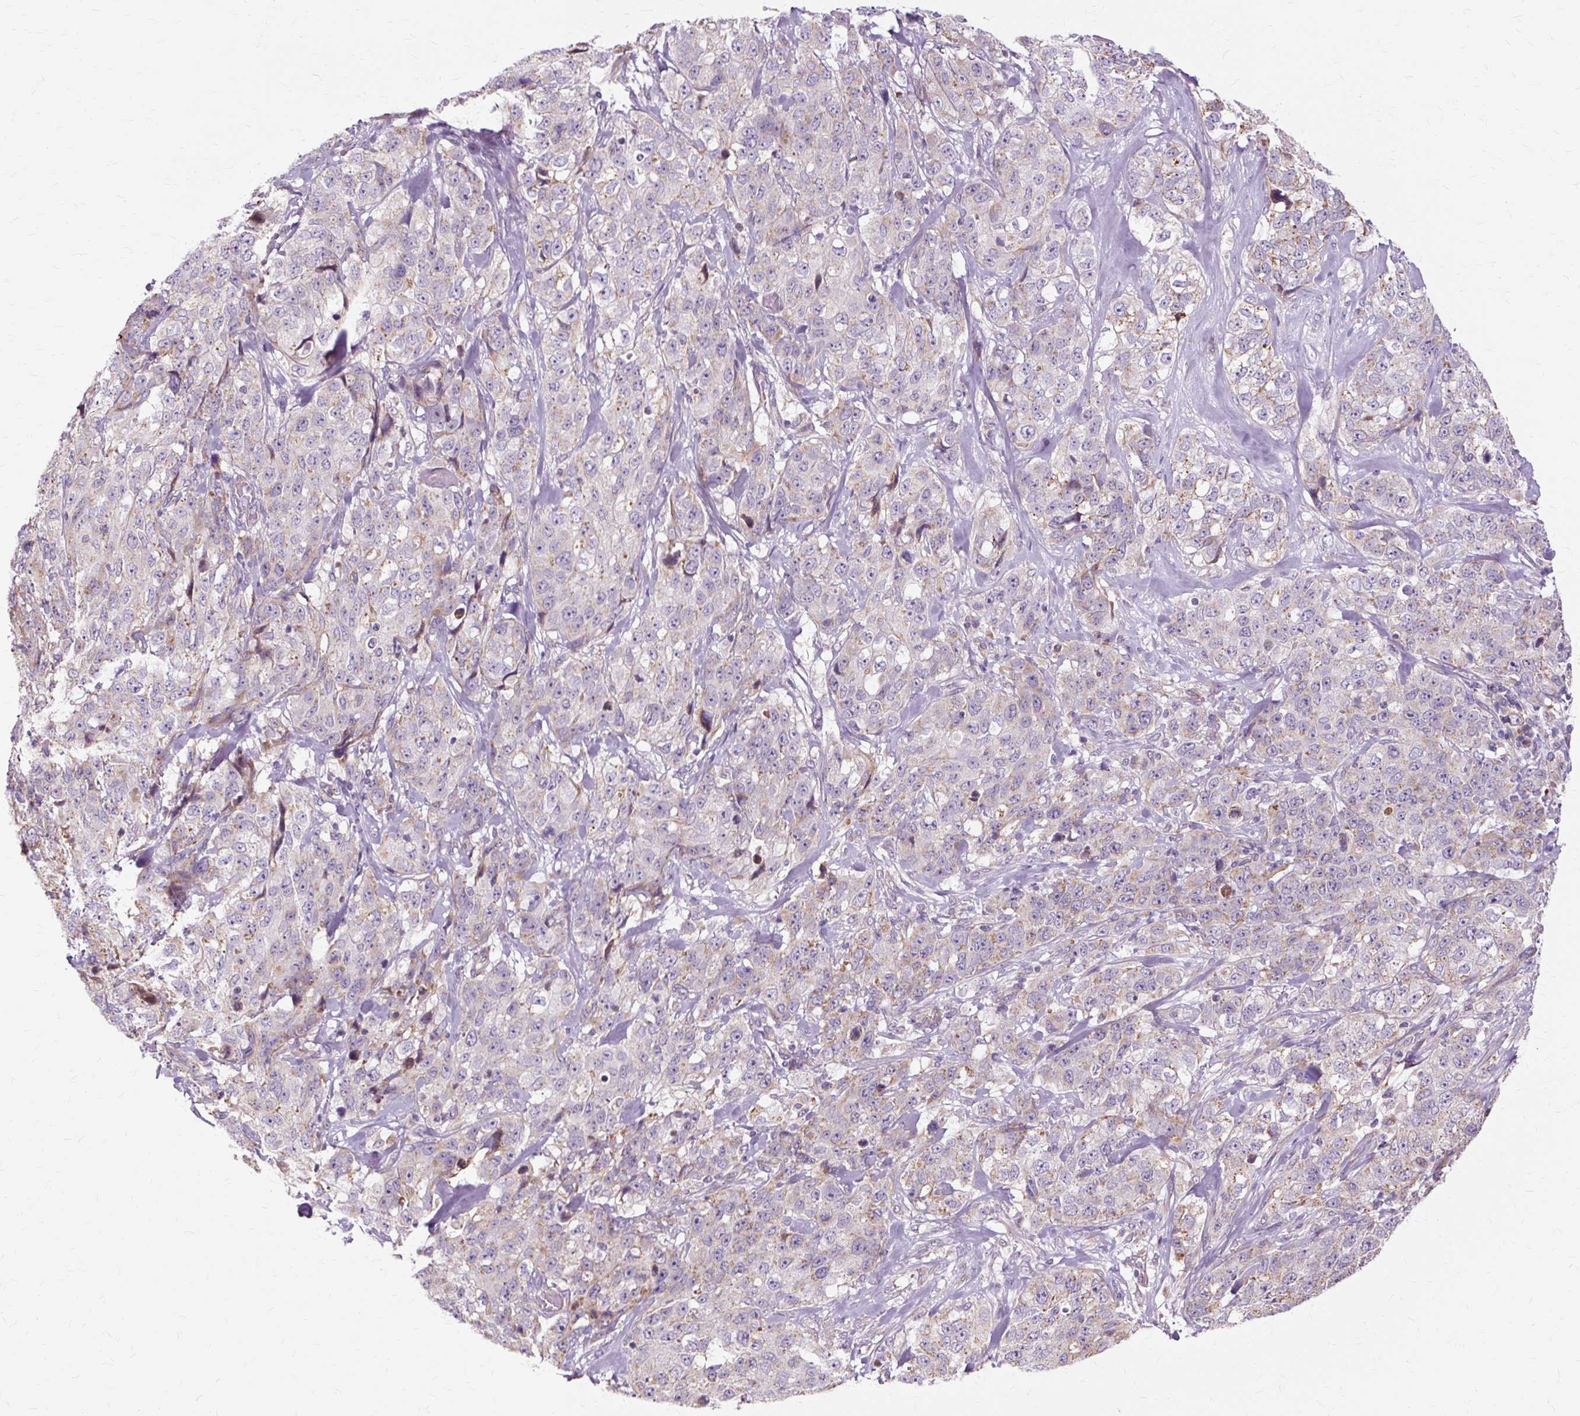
{"staining": {"intensity": "weak", "quantity": "<25%", "location": "cytoplasmic/membranous"}, "tissue": "stomach cancer", "cell_type": "Tumor cells", "image_type": "cancer", "snomed": [{"axis": "morphology", "description": "Adenocarcinoma, NOS"}, {"axis": "topography", "description": "Stomach"}], "caption": "The image displays no significant staining in tumor cells of adenocarcinoma (stomach).", "gene": "PDZD2", "patient": {"sex": "male", "age": 48}}